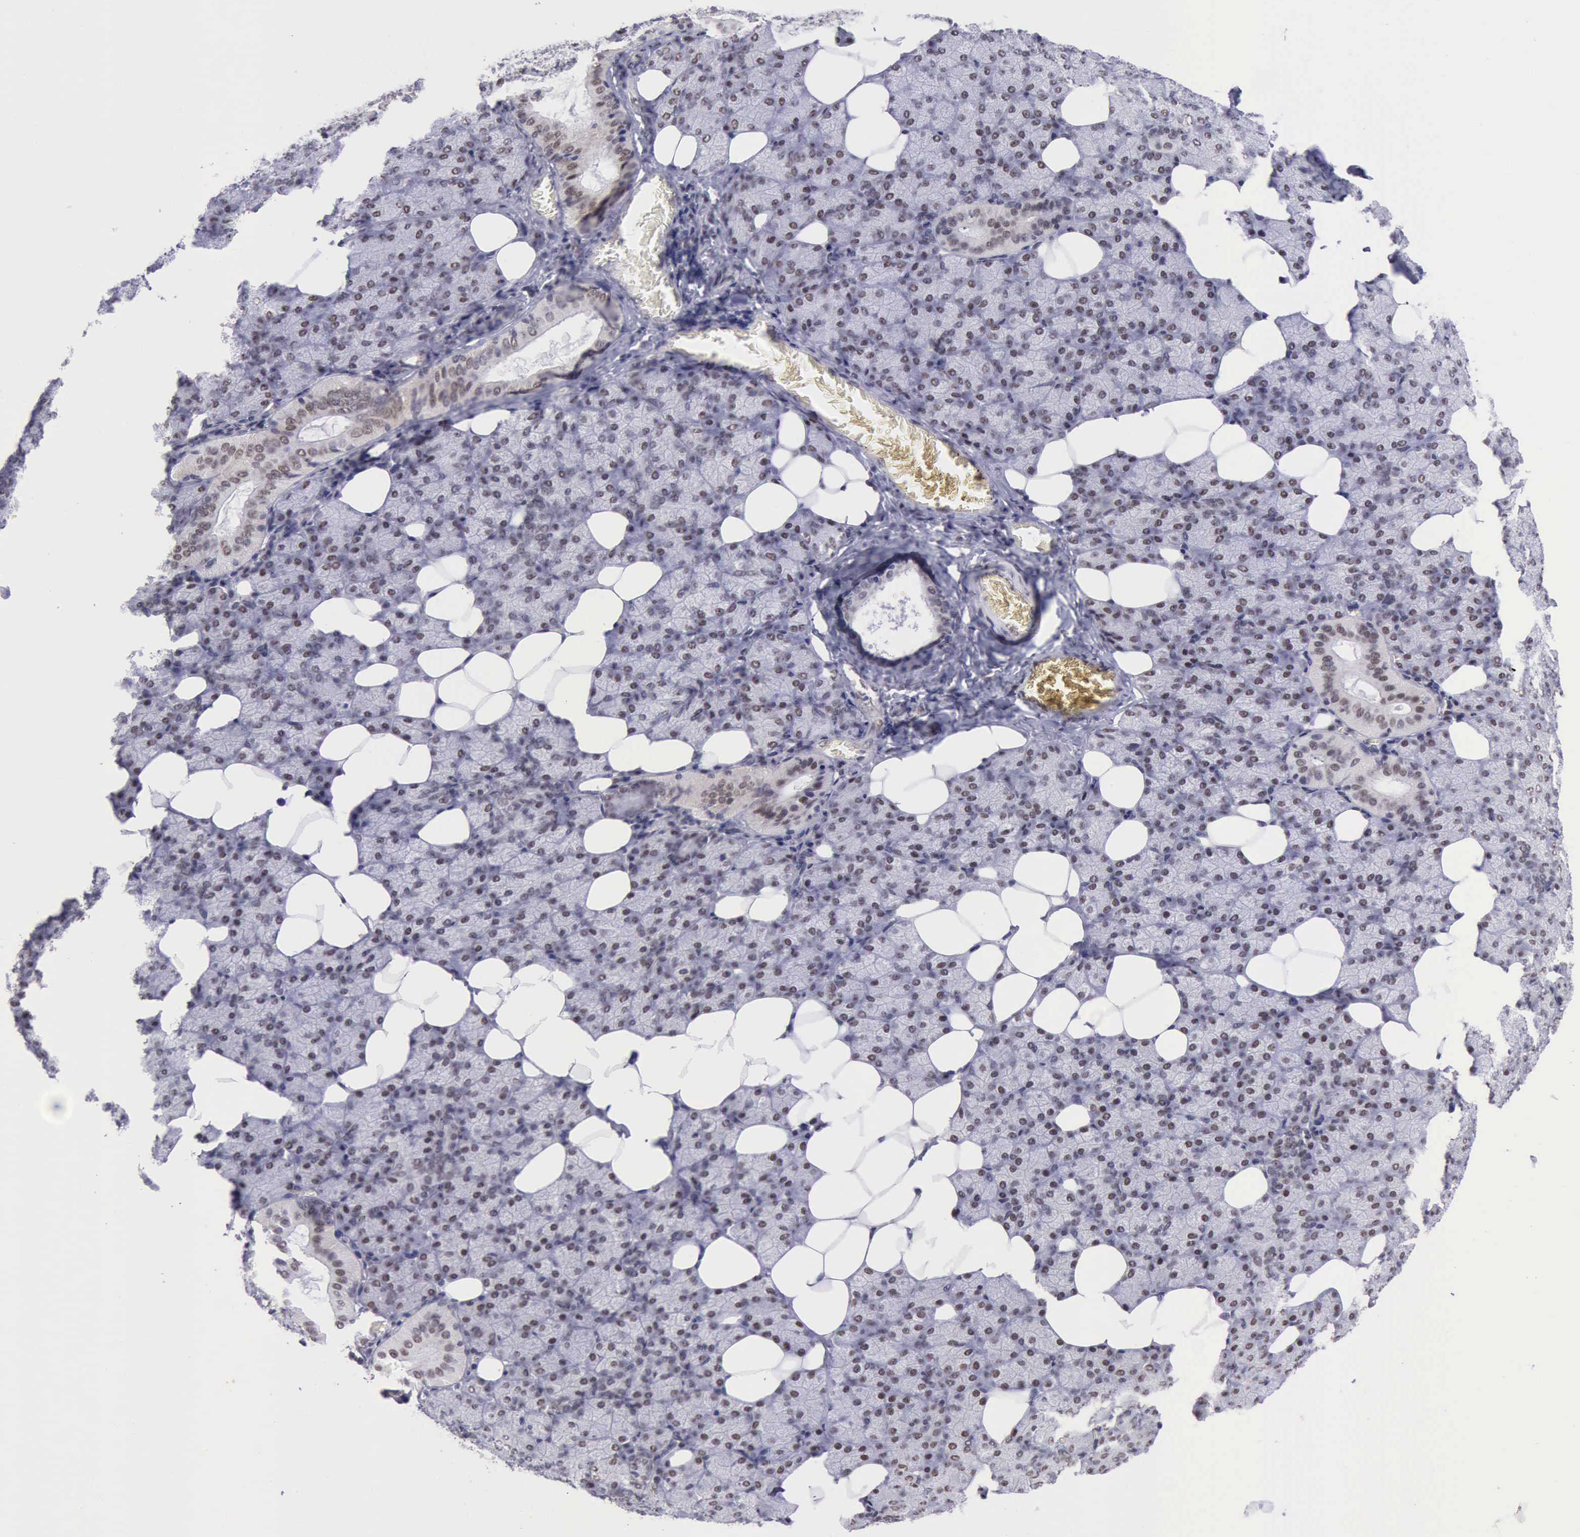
{"staining": {"intensity": "weak", "quantity": "25%-75%", "location": "nuclear"}, "tissue": "salivary gland", "cell_type": "Glandular cells", "image_type": "normal", "snomed": [{"axis": "morphology", "description": "Normal tissue, NOS"}, {"axis": "topography", "description": "Lymph node"}, {"axis": "topography", "description": "Salivary gland"}], "caption": "Weak nuclear protein positivity is appreciated in approximately 25%-75% of glandular cells in salivary gland.", "gene": "ERCC4", "patient": {"sex": "male", "age": 8}}